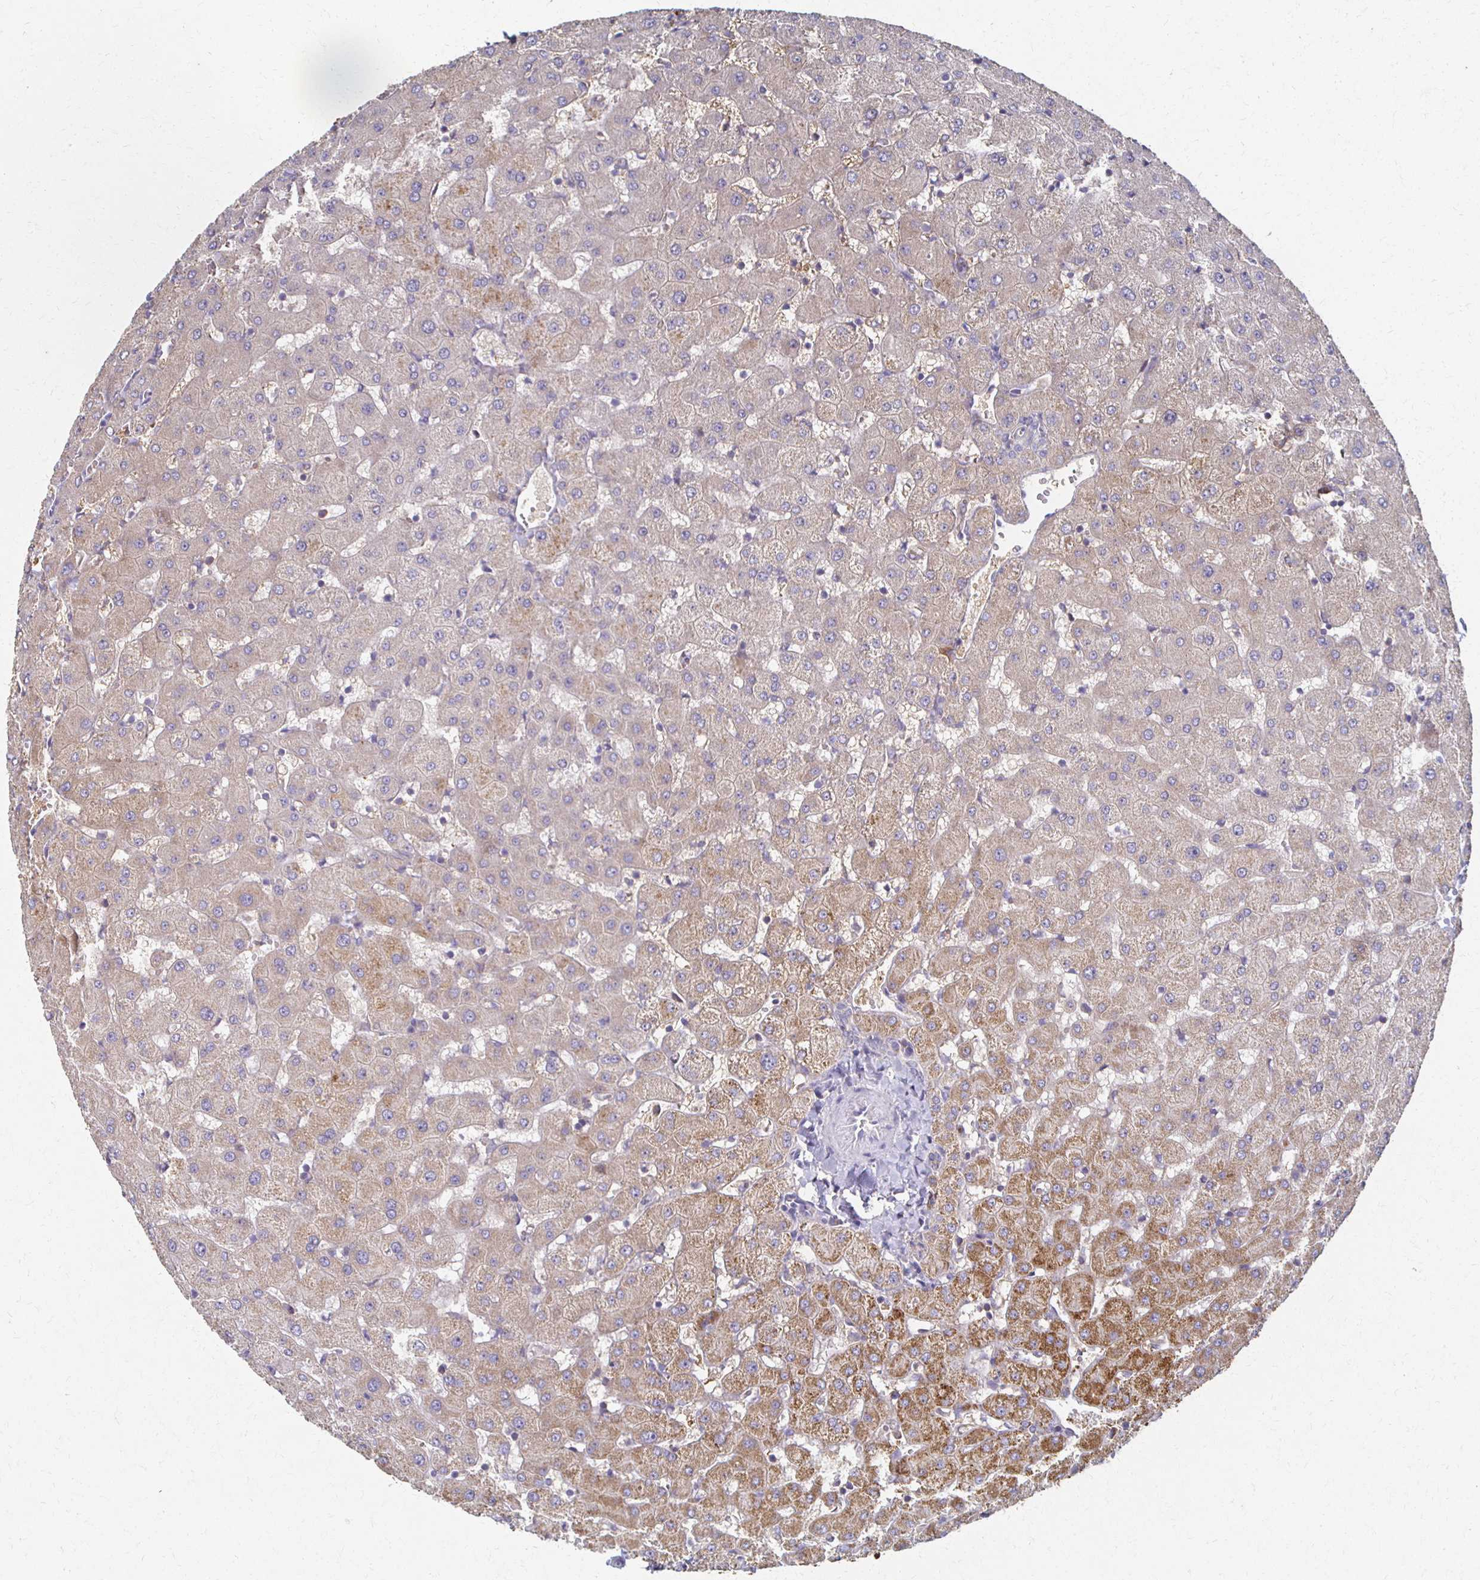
{"staining": {"intensity": "negative", "quantity": "none", "location": "none"}, "tissue": "liver", "cell_type": "Cholangiocytes", "image_type": "normal", "snomed": [{"axis": "morphology", "description": "Normal tissue, NOS"}, {"axis": "topography", "description": "Liver"}], "caption": "Liver stained for a protein using immunohistochemistry demonstrates no expression cholangiocytes.", "gene": "CX3CR1", "patient": {"sex": "female", "age": 63}}